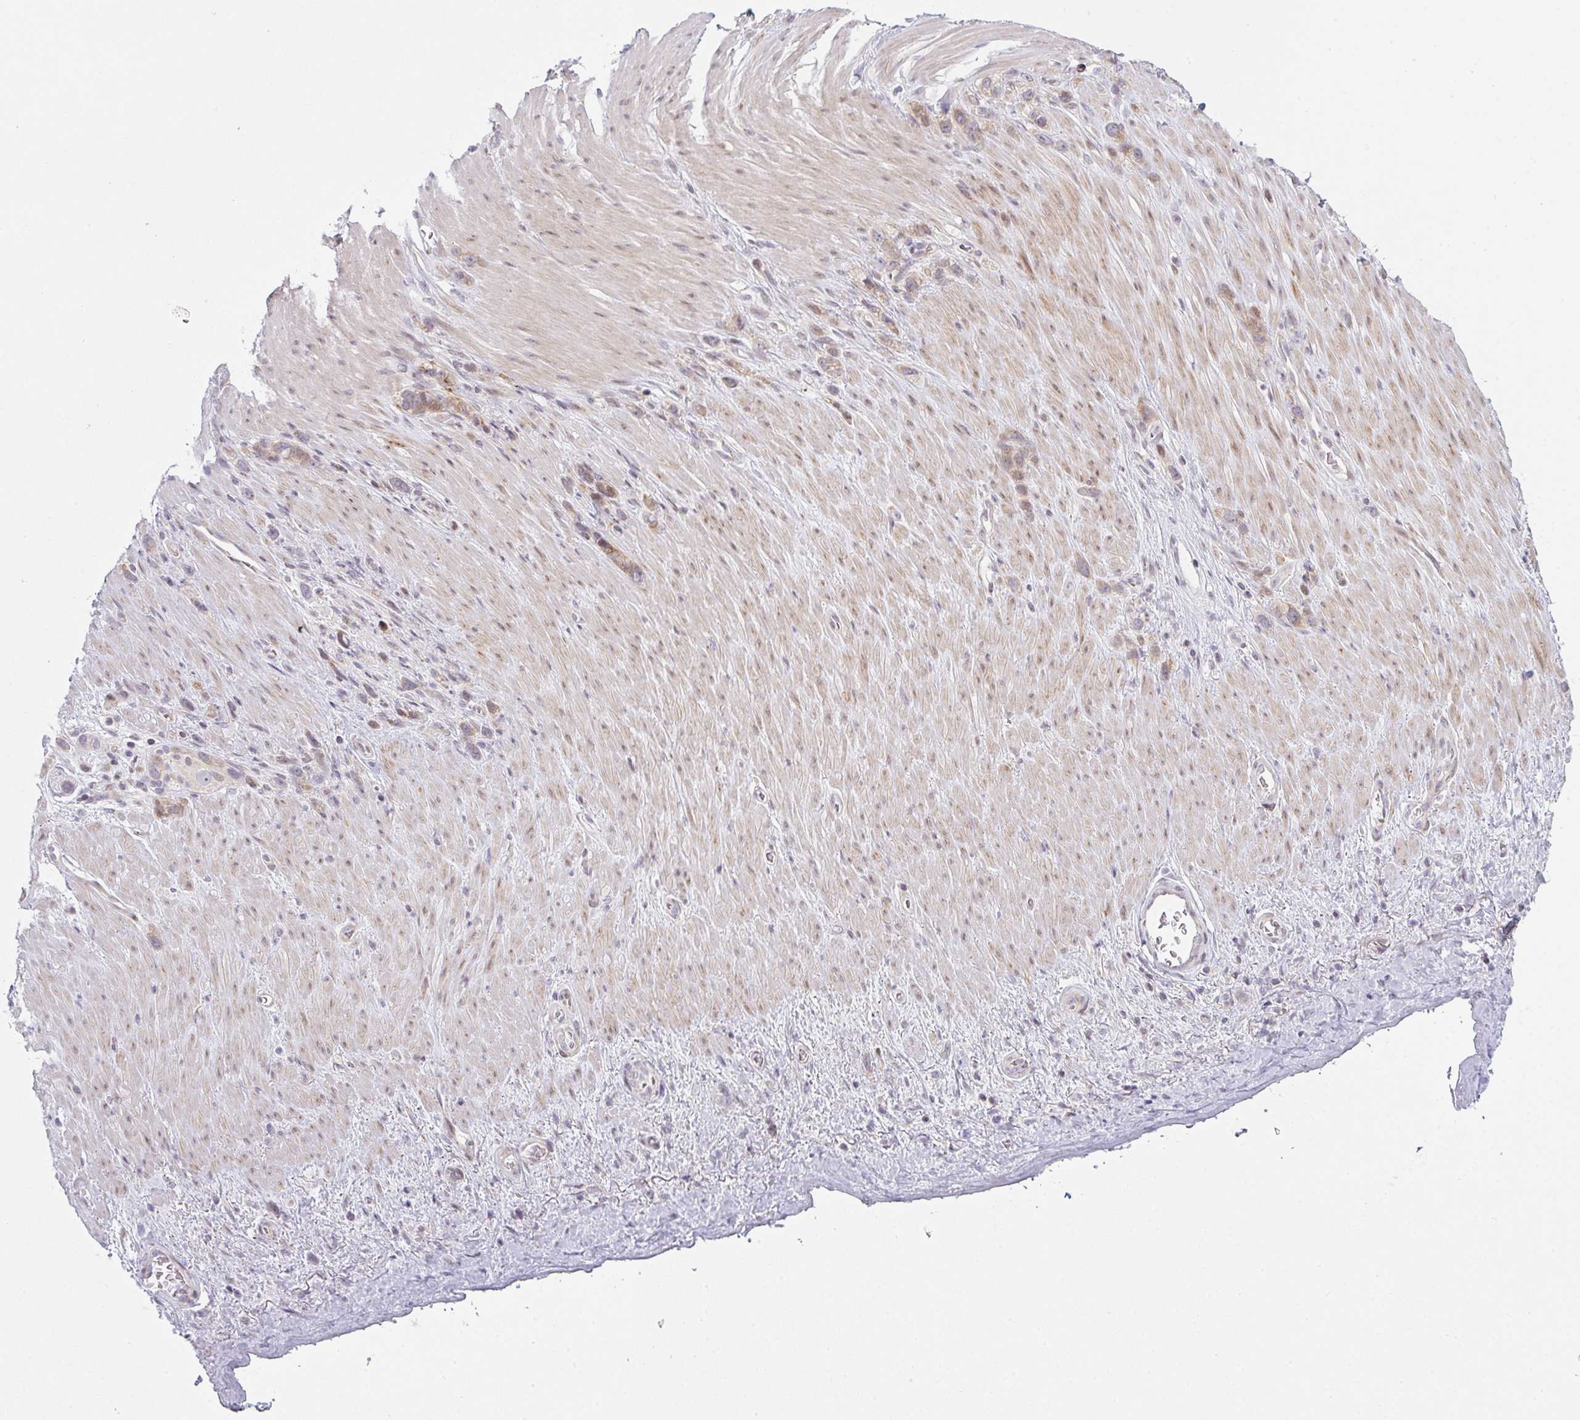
{"staining": {"intensity": "weak", "quantity": ">75%", "location": "cytoplasmic/membranous"}, "tissue": "stomach cancer", "cell_type": "Tumor cells", "image_type": "cancer", "snomed": [{"axis": "morphology", "description": "Adenocarcinoma, NOS"}, {"axis": "topography", "description": "Stomach"}], "caption": "Immunohistochemical staining of stomach adenocarcinoma shows weak cytoplasmic/membranous protein expression in approximately >75% of tumor cells.", "gene": "TMEM237", "patient": {"sex": "female", "age": 65}}